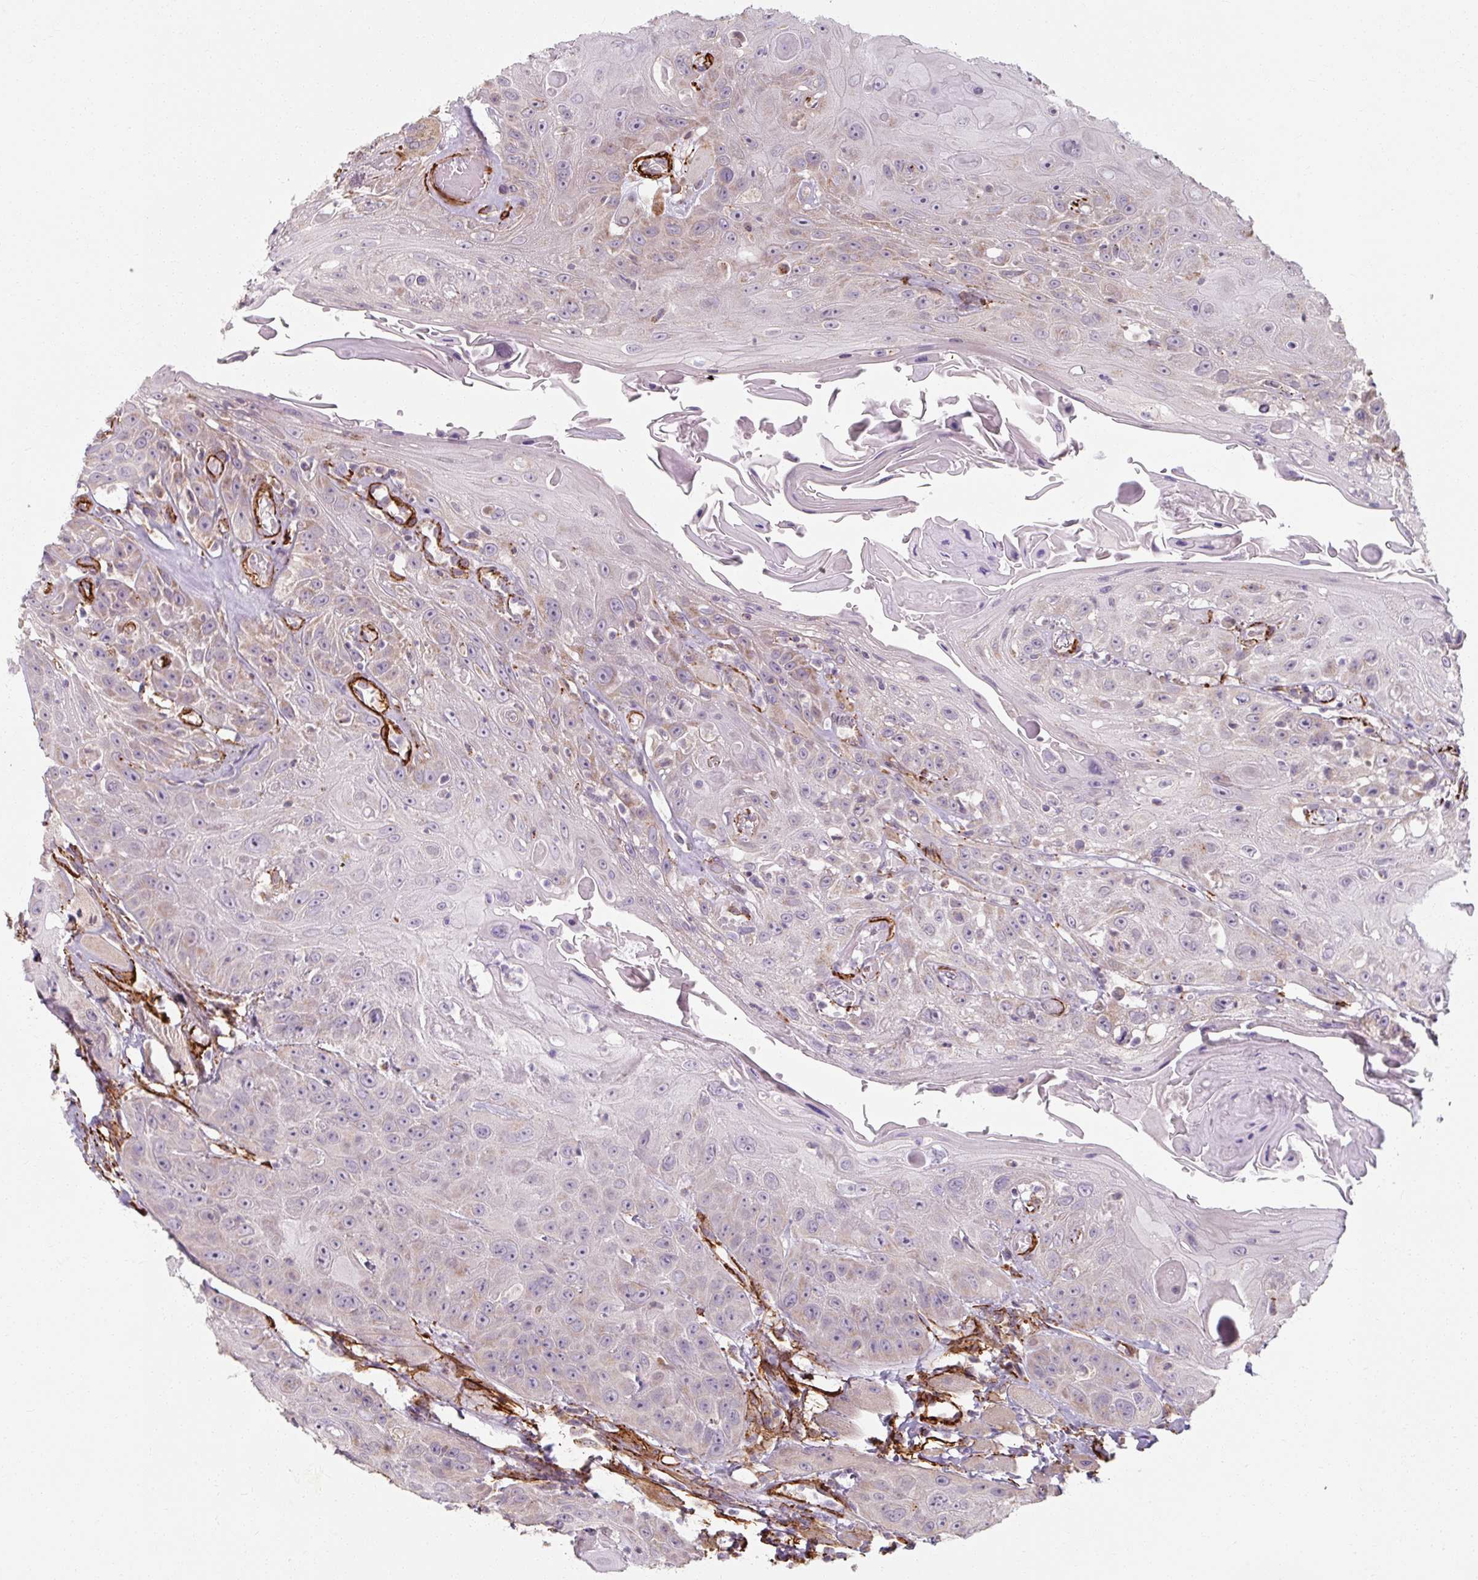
{"staining": {"intensity": "weak", "quantity": "<25%", "location": "cytoplasmic/membranous"}, "tissue": "head and neck cancer", "cell_type": "Tumor cells", "image_type": "cancer", "snomed": [{"axis": "morphology", "description": "Squamous cell carcinoma, NOS"}, {"axis": "topography", "description": "Head-Neck"}], "caption": "The micrograph demonstrates no significant expression in tumor cells of head and neck squamous cell carcinoma.", "gene": "MRPS5", "patient": {"sex": "female", "age": 59}}